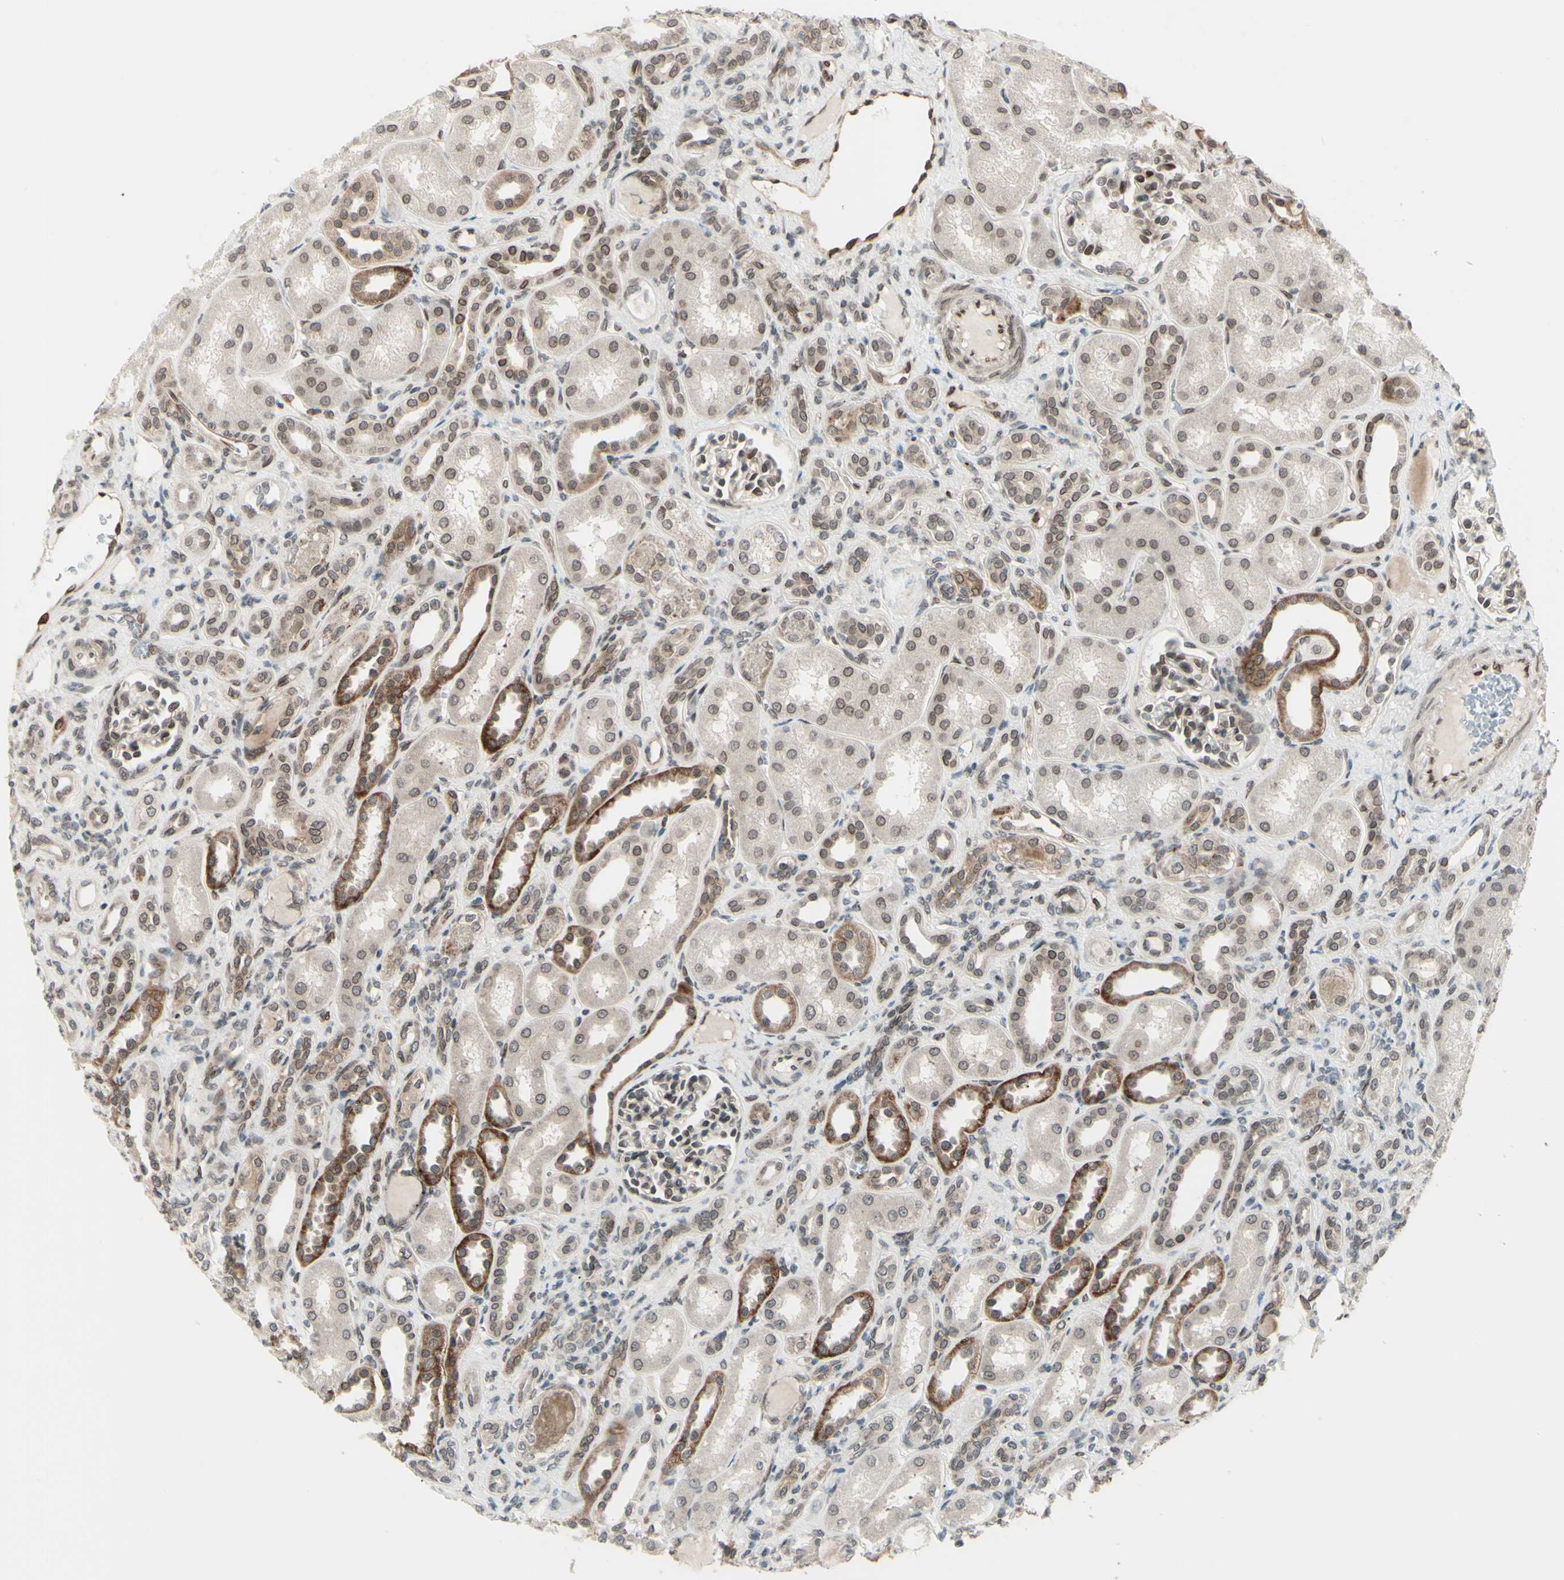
{"staining": {"intensity": "weak", "quantity": "25%-75%", "location": "cytoplasmic/membranous,nuclear"}, "tissue": "kidney", "cell_type": "Cells in glomeruli", "image_type": "normal", "snomed": [{"axis": "morphology", "description": "Normal tissue, NOS"}, {"axis": "topography", "description": "Kidney"}], "caption": "Kidney stained for a protein (brown) demonstrates weak cytoplasmic/membranous,nuclear positive expression in approximately 25%-75% of cells in glomeruli.", "gene": "MLF2", "patient": {"sex": "male", "age": 7}}